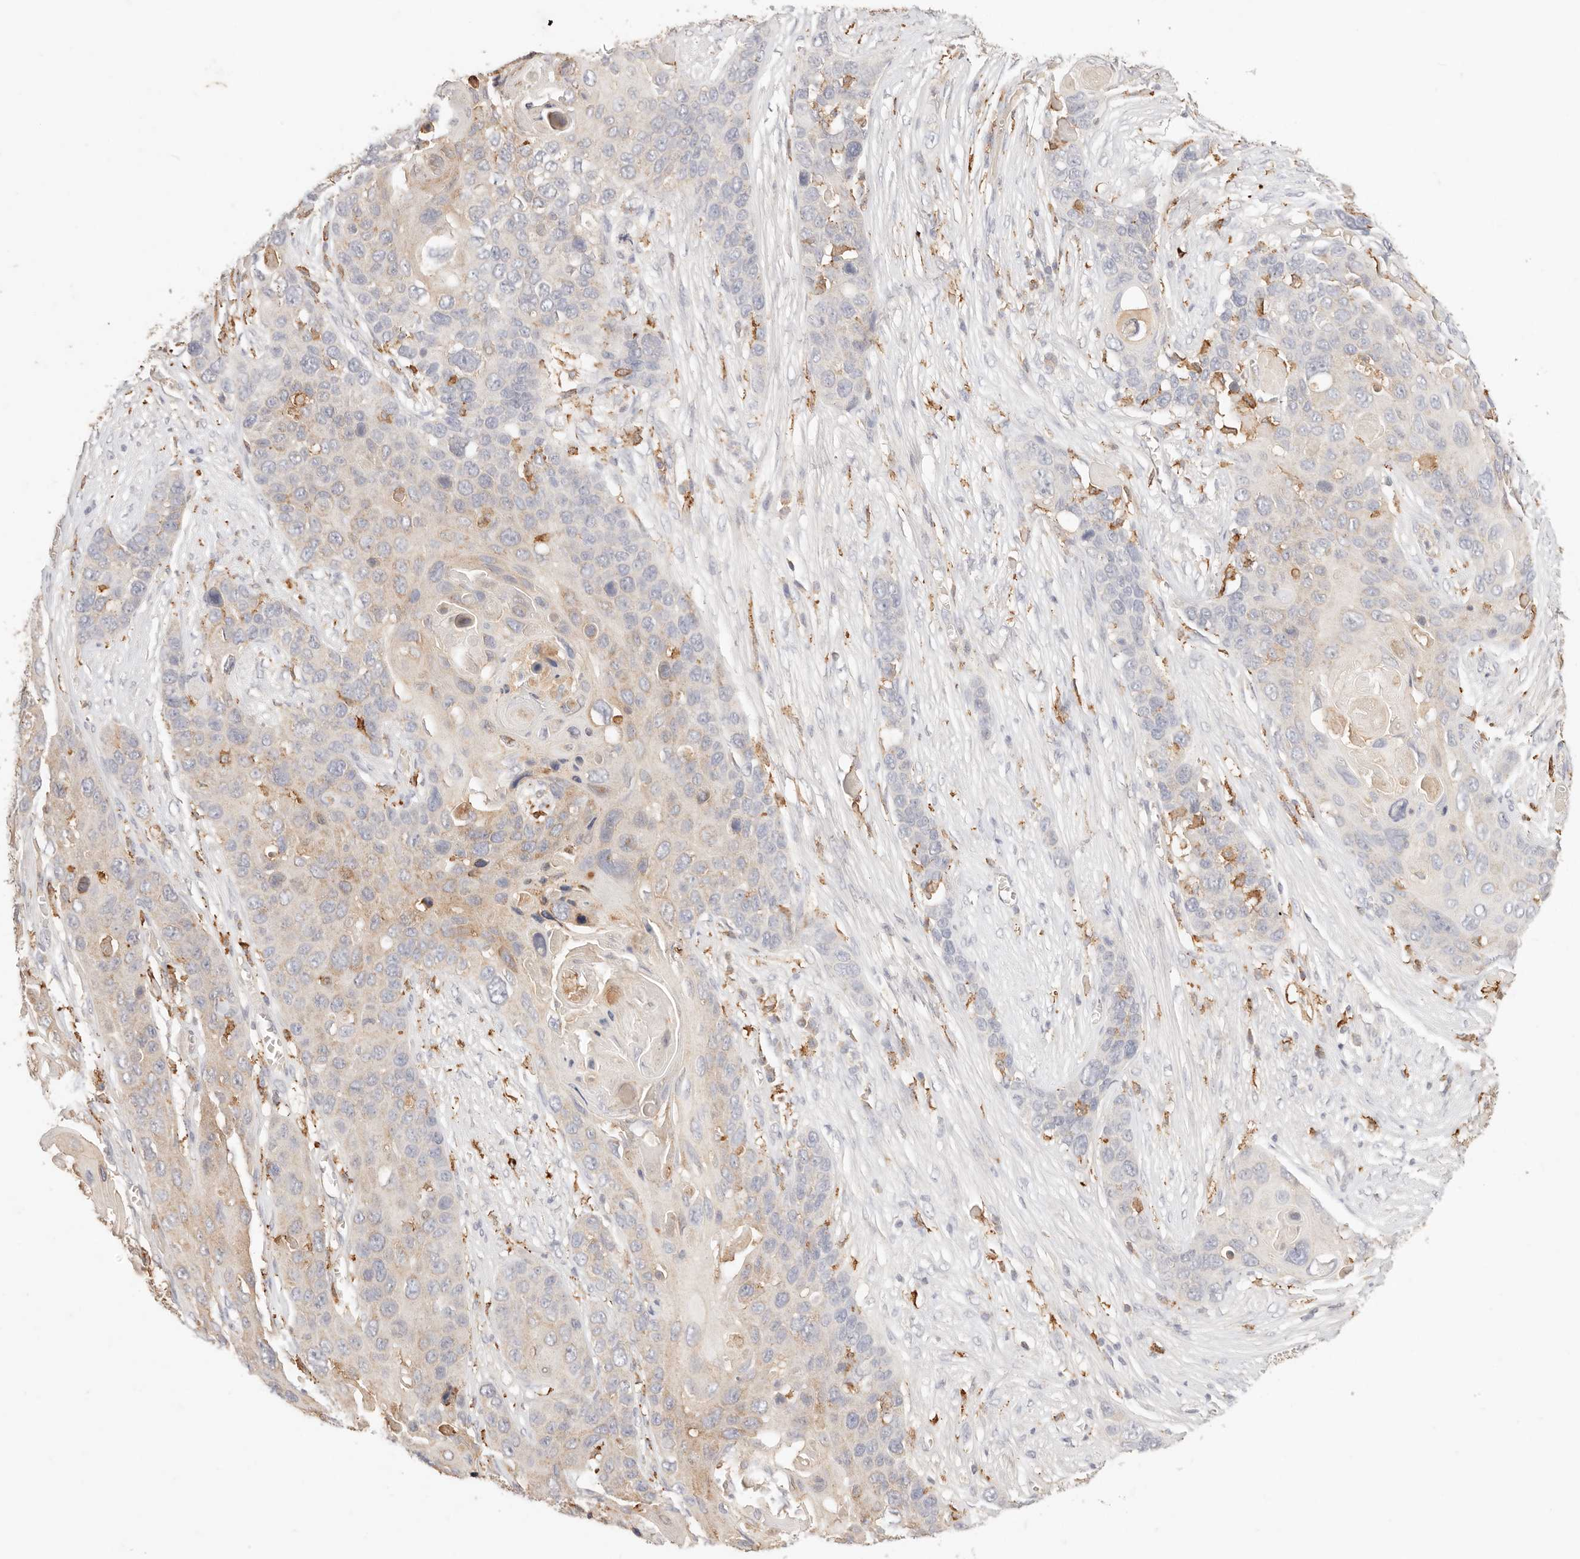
{"staining": {"intensity": "weak", "quantity": "25%-75%", "location": "cytoplasmic/membranous"}, "tissue": "skin cancer", "cell_type": "Tumor cells", "image_type": "cancer", "snomed": [{"axis": "morphology", "description": "Squamous cell carcinoma, NOS"}, {"axis": "topography", "description": "Skin"}], "caption": "A brown stain highlights weak cytoplasmic/membranous positivity of a protein in skin cancer (squamous cell carcinoma) tumor cells.", "gene": "HK2", "patient": {"sex": "male", "age": 55}}